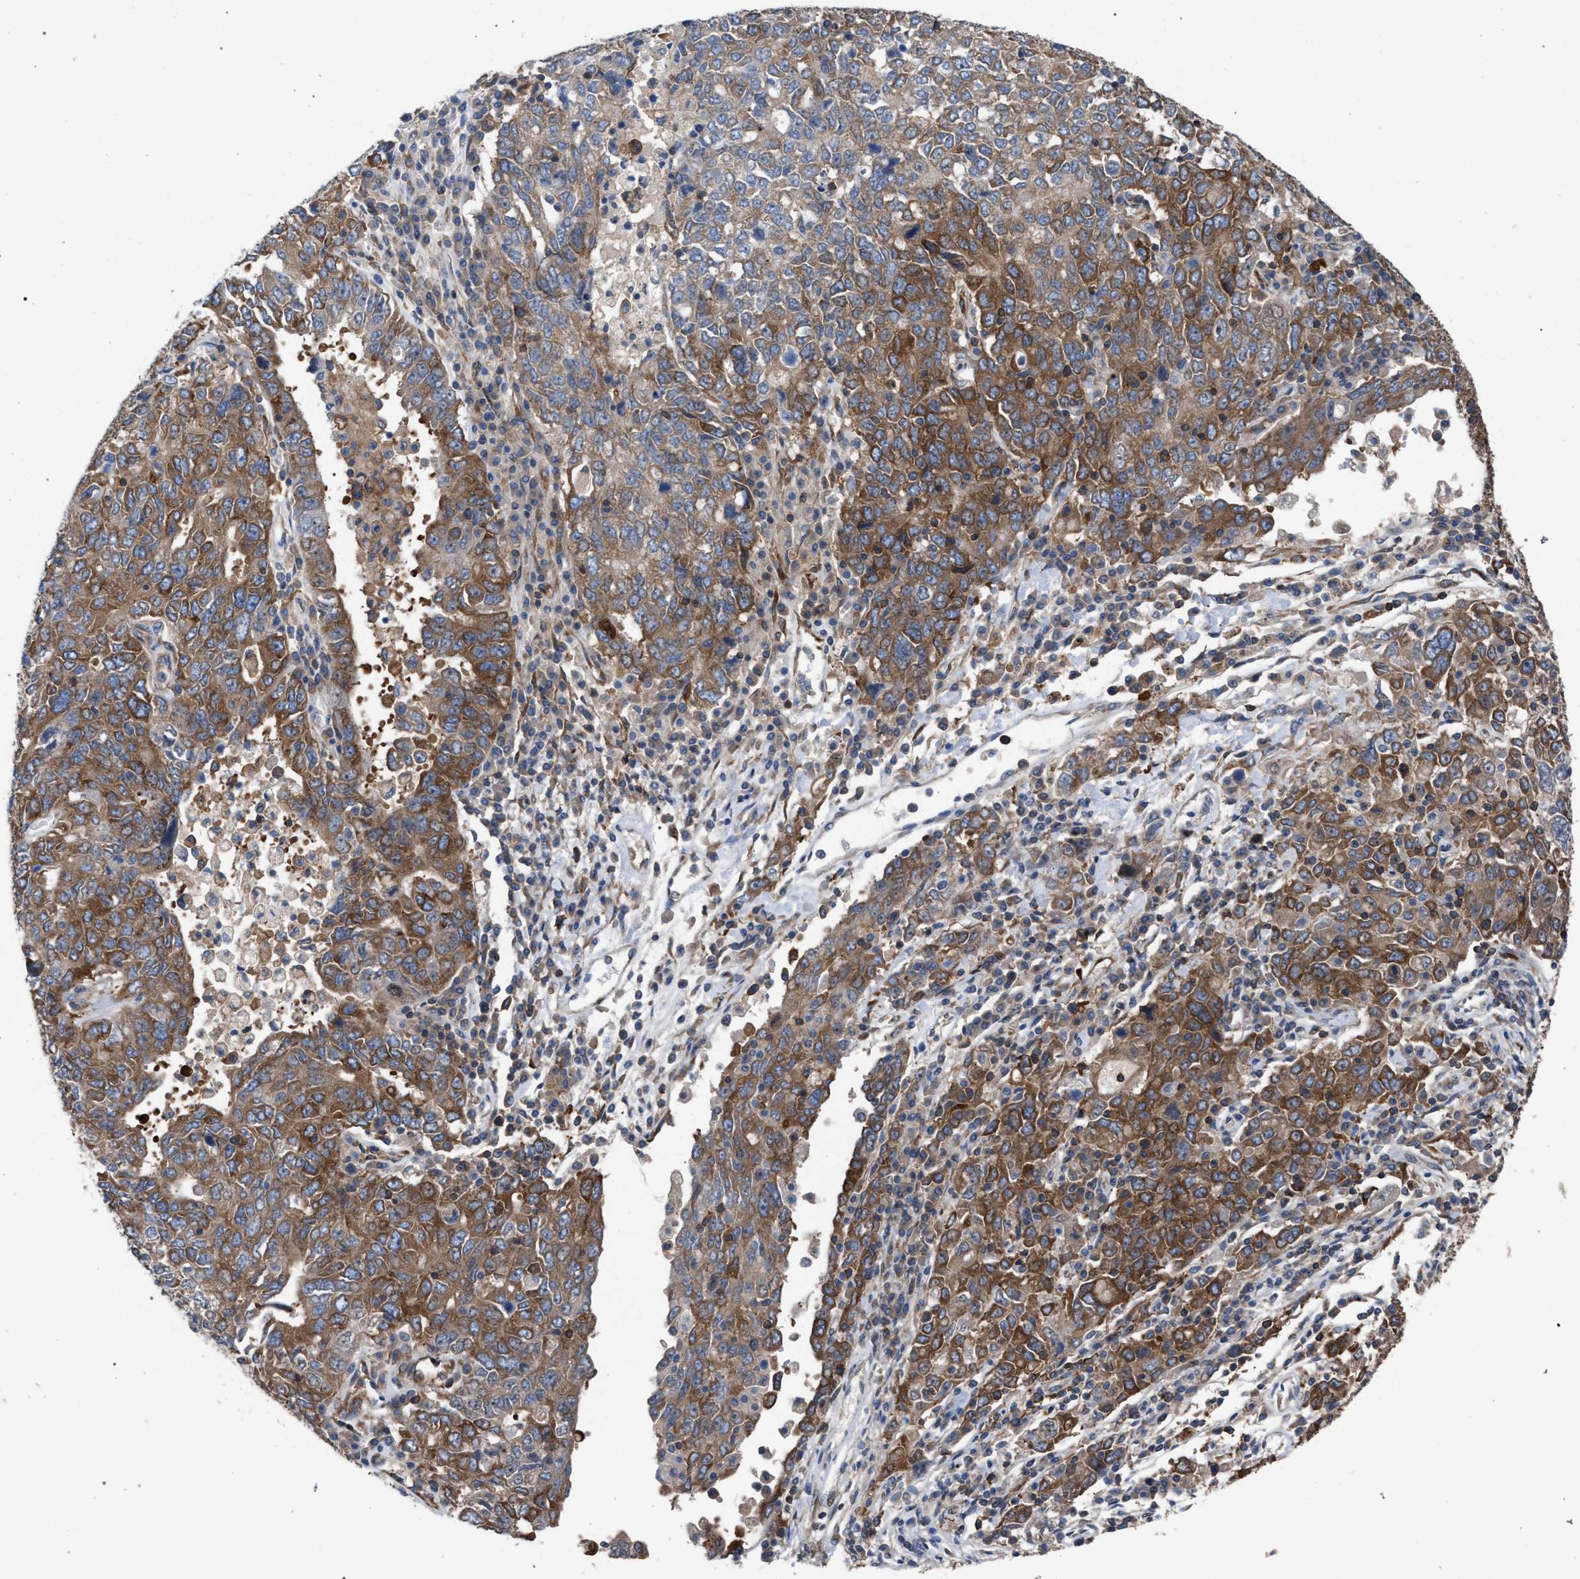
{"staining": {"intensity": "moderate", "quantity": ">75%", "location": "cytoplasmic/membranous"}, "tissue": "ovarian cancer", "cell_type": "Tumor cells", "image_type": "cancer", "snomed": [{"axis": "morphology", "description": "Carcinoma, endometroid"}, {"axis": "topography", "description": "Ovary"}], "caption": "Immunohistochemical staining of ovarian endometroid carcinoma demonstrates moderate cytoplasmic/membranous protein positivity in approximately >75% of tumor cells. (IHC, brightfield microscopy, high magnification).", "gene": "CDR2L", "patient": {"sex": "female", "age": 62}}